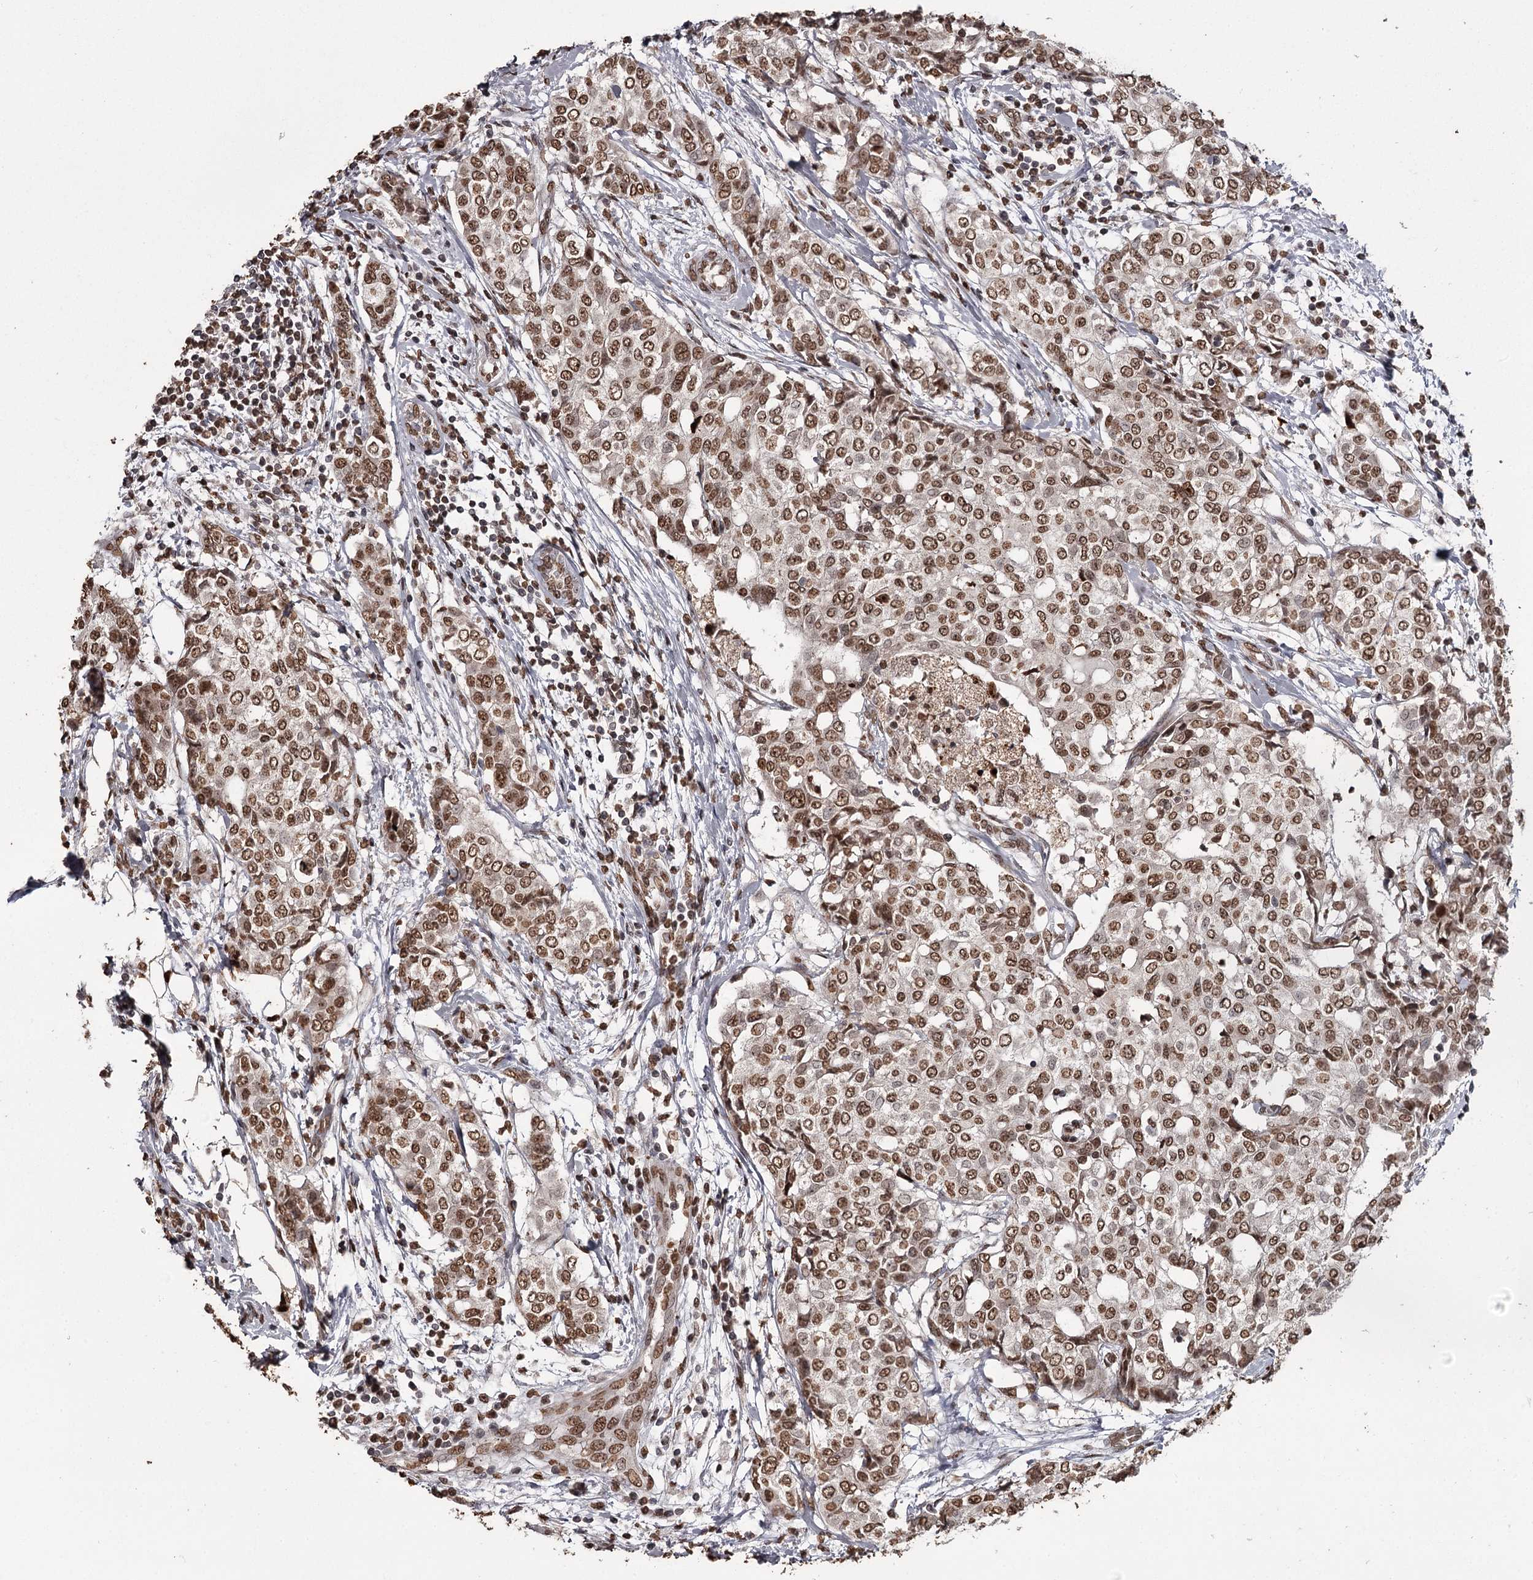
{"staining": {"intensity": "moderate", "quantity": ">75%", "location": "nuclear"}, "tissue": "breast cancer", "cell_type": "Tumor cells", "image_type": "cancer", "snomed": [{"axis": "morphology", "description": "Lobular carcinoma"}, {"axis": "topography", "description": "Breast"}], "caption": "A medium amount of moderate nuclear positivity is seen in about >75% of tumor cells in lobular carcinoma (breast) tissue.", "gene": "THYN1", "patient": {"sex": "female", "age": 51}}